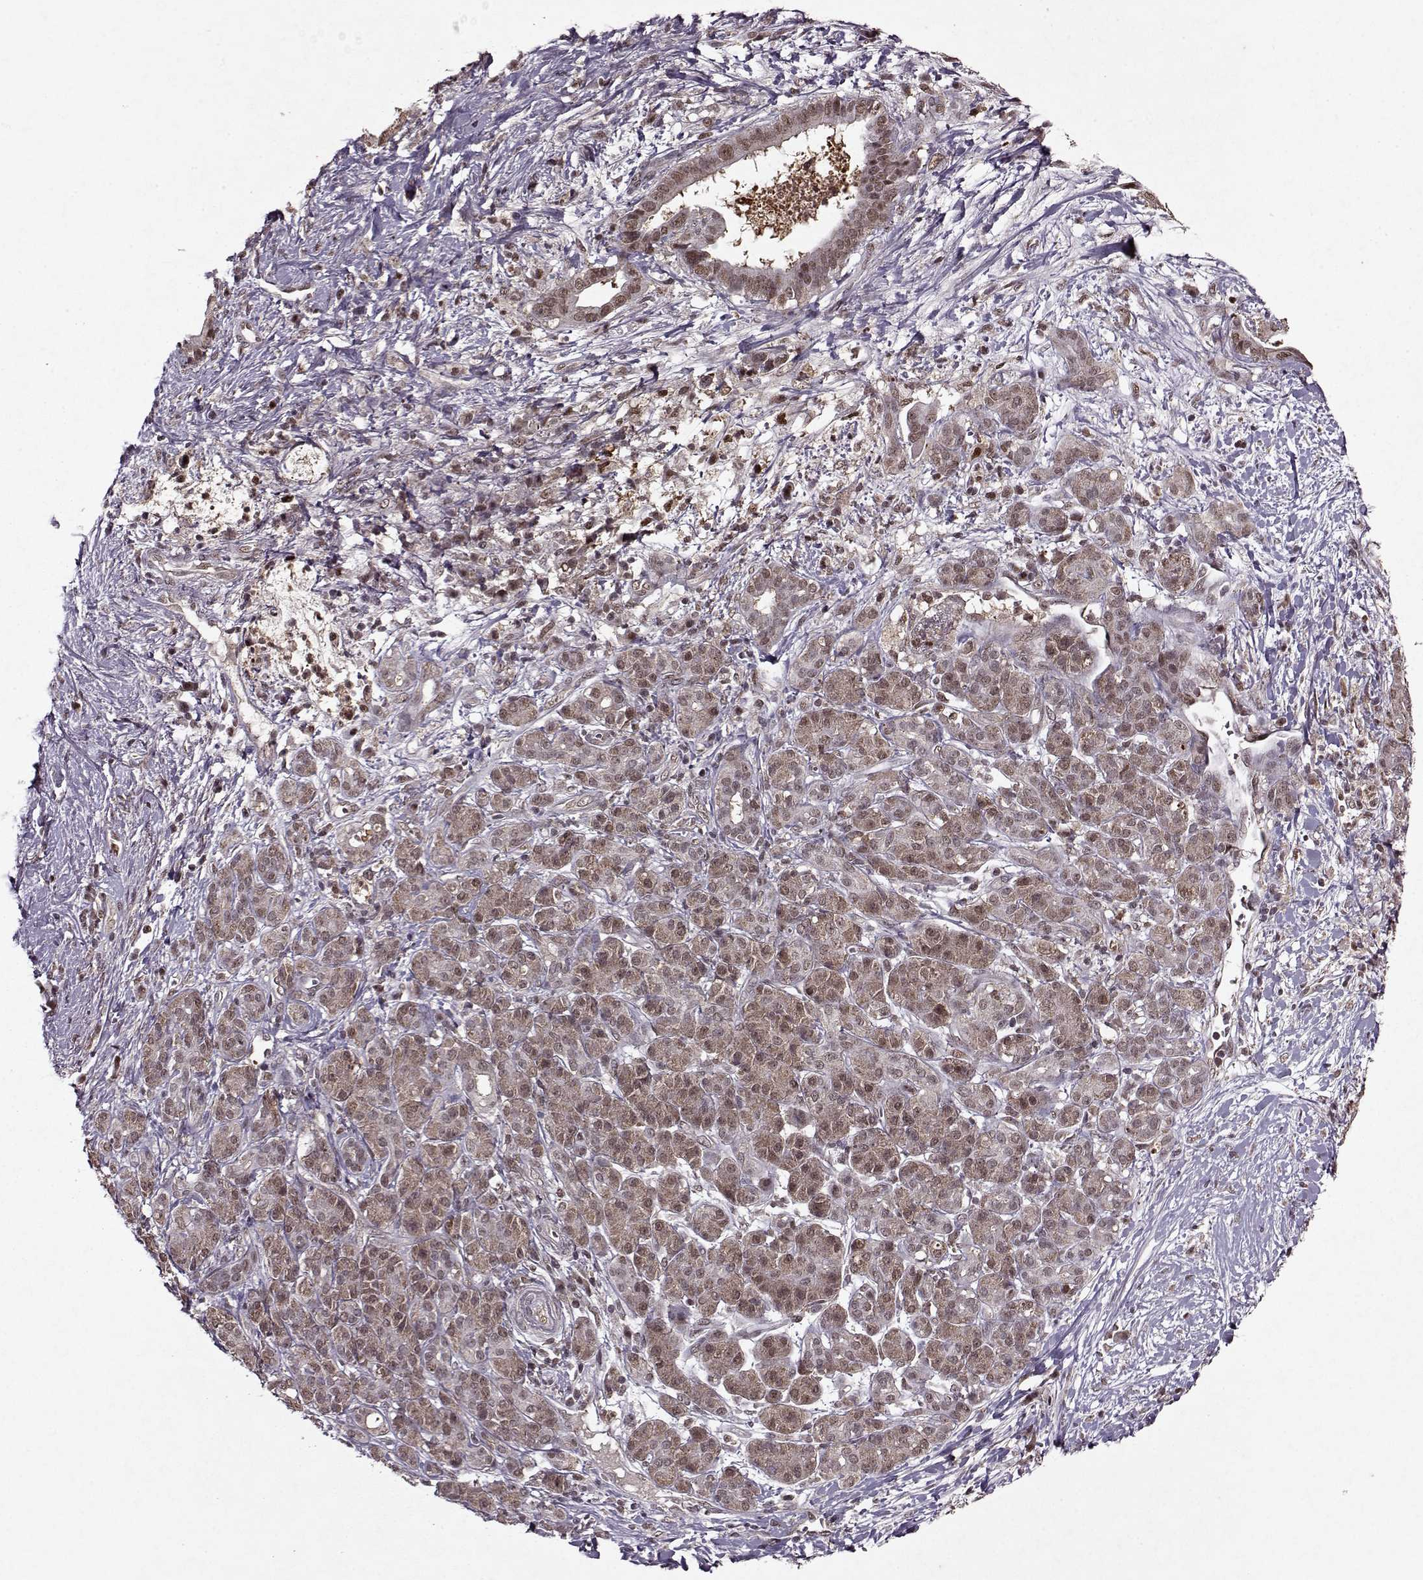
{"staining": {"intensity": "weak", "quantity": ">75%", "location": "cytoplasmic/membranous,nuclear"}, "tissue": "pancreatic cancer", "cell_type": "Tumor cells", "image_type": "cancer", "snomed": [{"axis": "morphology", "description": "Adenocarcinoma, NOS"}, {"axis": "topography", "description": "Pancreas"}], "caption": "Protein staining displays weak cytoplasmic/membranous and nuclear expression in approximately >75% of tumor cells in pancreatic cancer (adenocarcinoma). (Stains: DAB (3,3'-diaminobenzidine) in brown, nuclei in blue, Microscopy: brightfield microscopy at high magnification).", "gene": "PSMA7", "patient": {"sex": "male", "age": 61}}